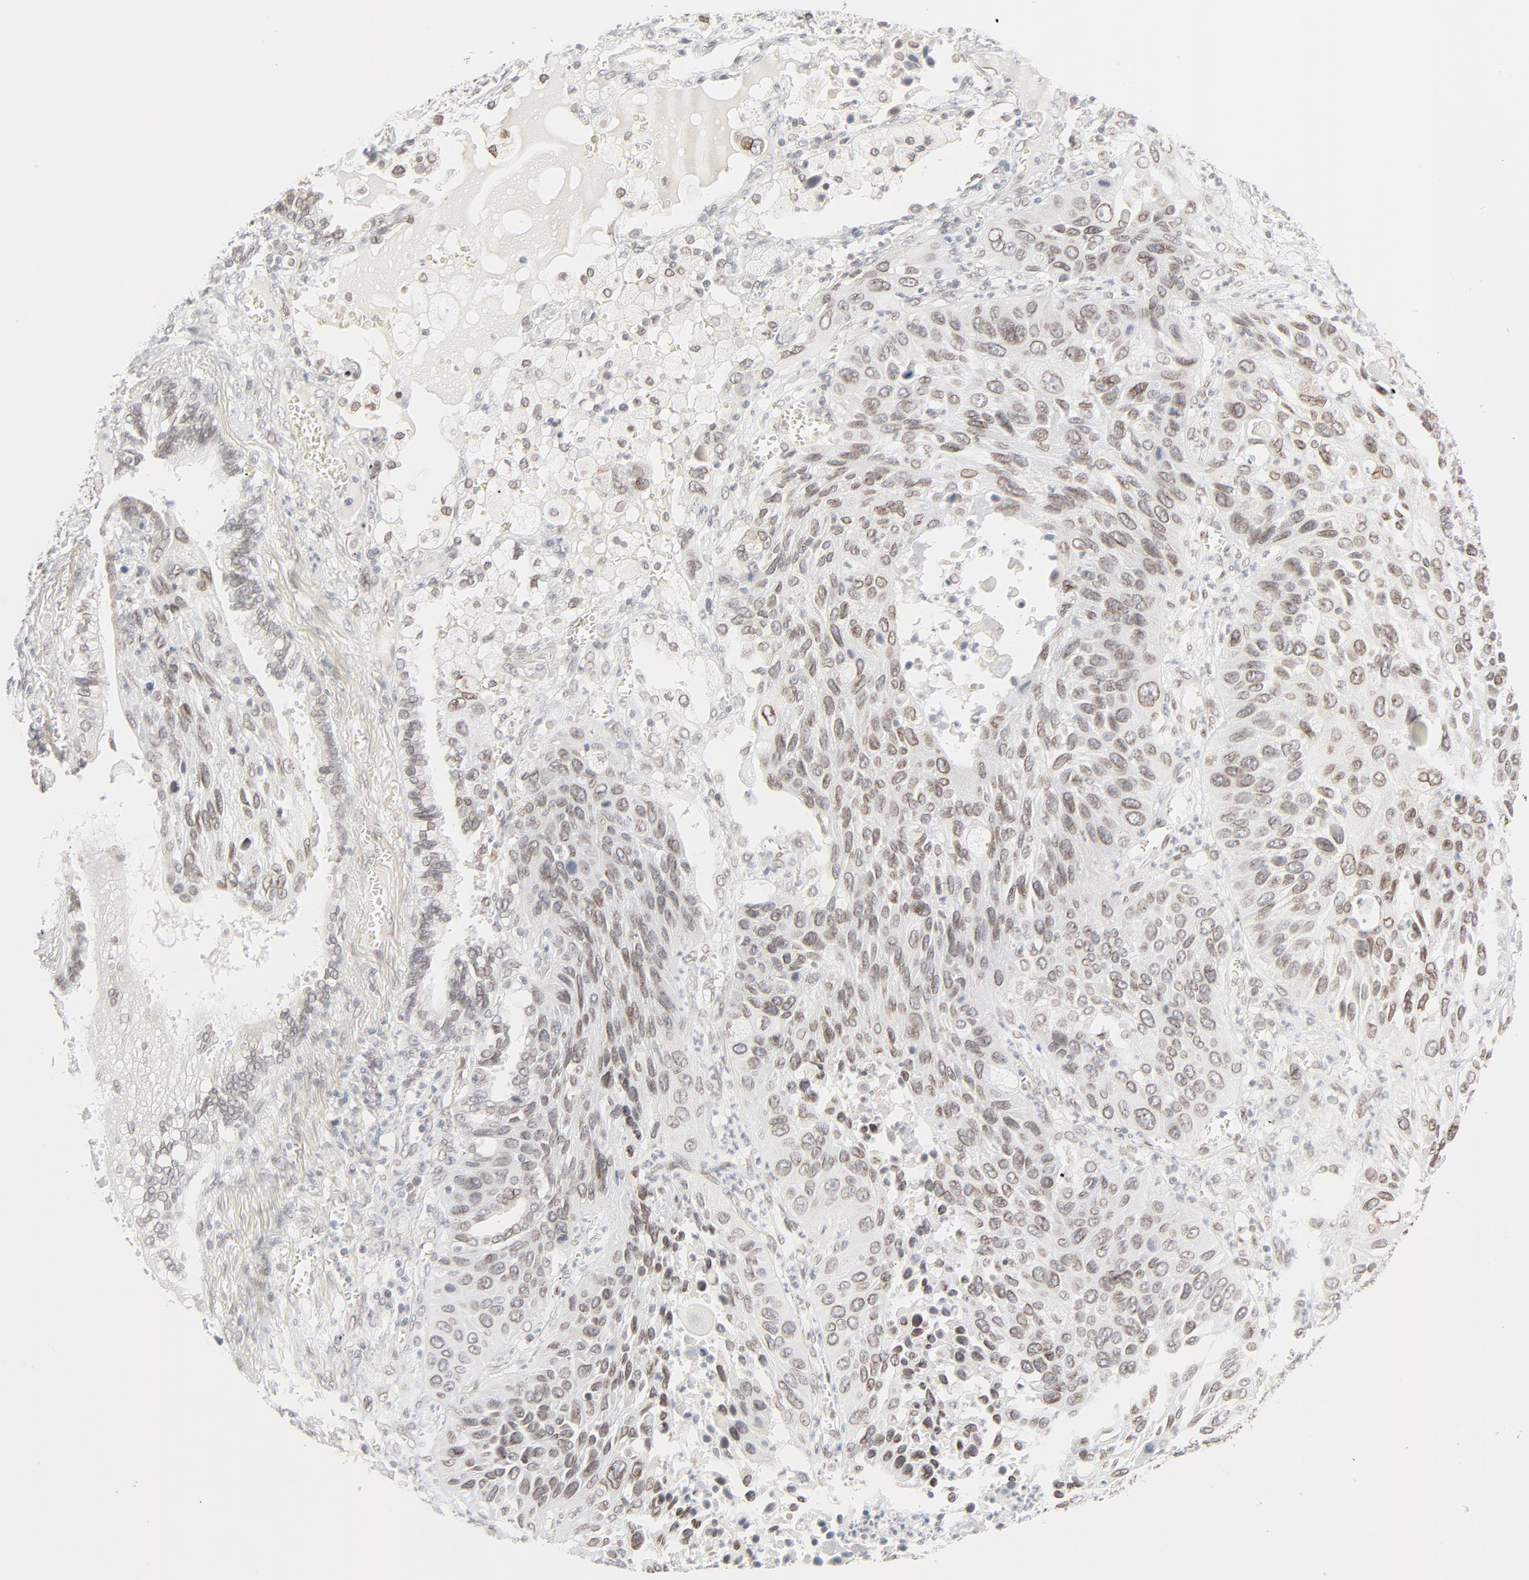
{"staining": {"intensity": "weak", "quantity": "25%-75%", "location": "cytoplasmic/membranous,nuclear"}, "tissue": "lung cancer", "cell_type": "Tumor cells", "image_type": "cancer", "snomed": [{"axis": "morphology", "description": "Squamous cell carcinoma, NOS"}, {"axis": "topography", "description": "Lung"}], "caption": "Weak cytoplasmic/membranous and nuclear staining for a protein is seen in approximately 25%-75% of tumor cells of squamous cell carcinoma (lung) using immunohistochemistry.", "gene": "MAD1L1", "patient": {"sex": "female", "age": 76}}